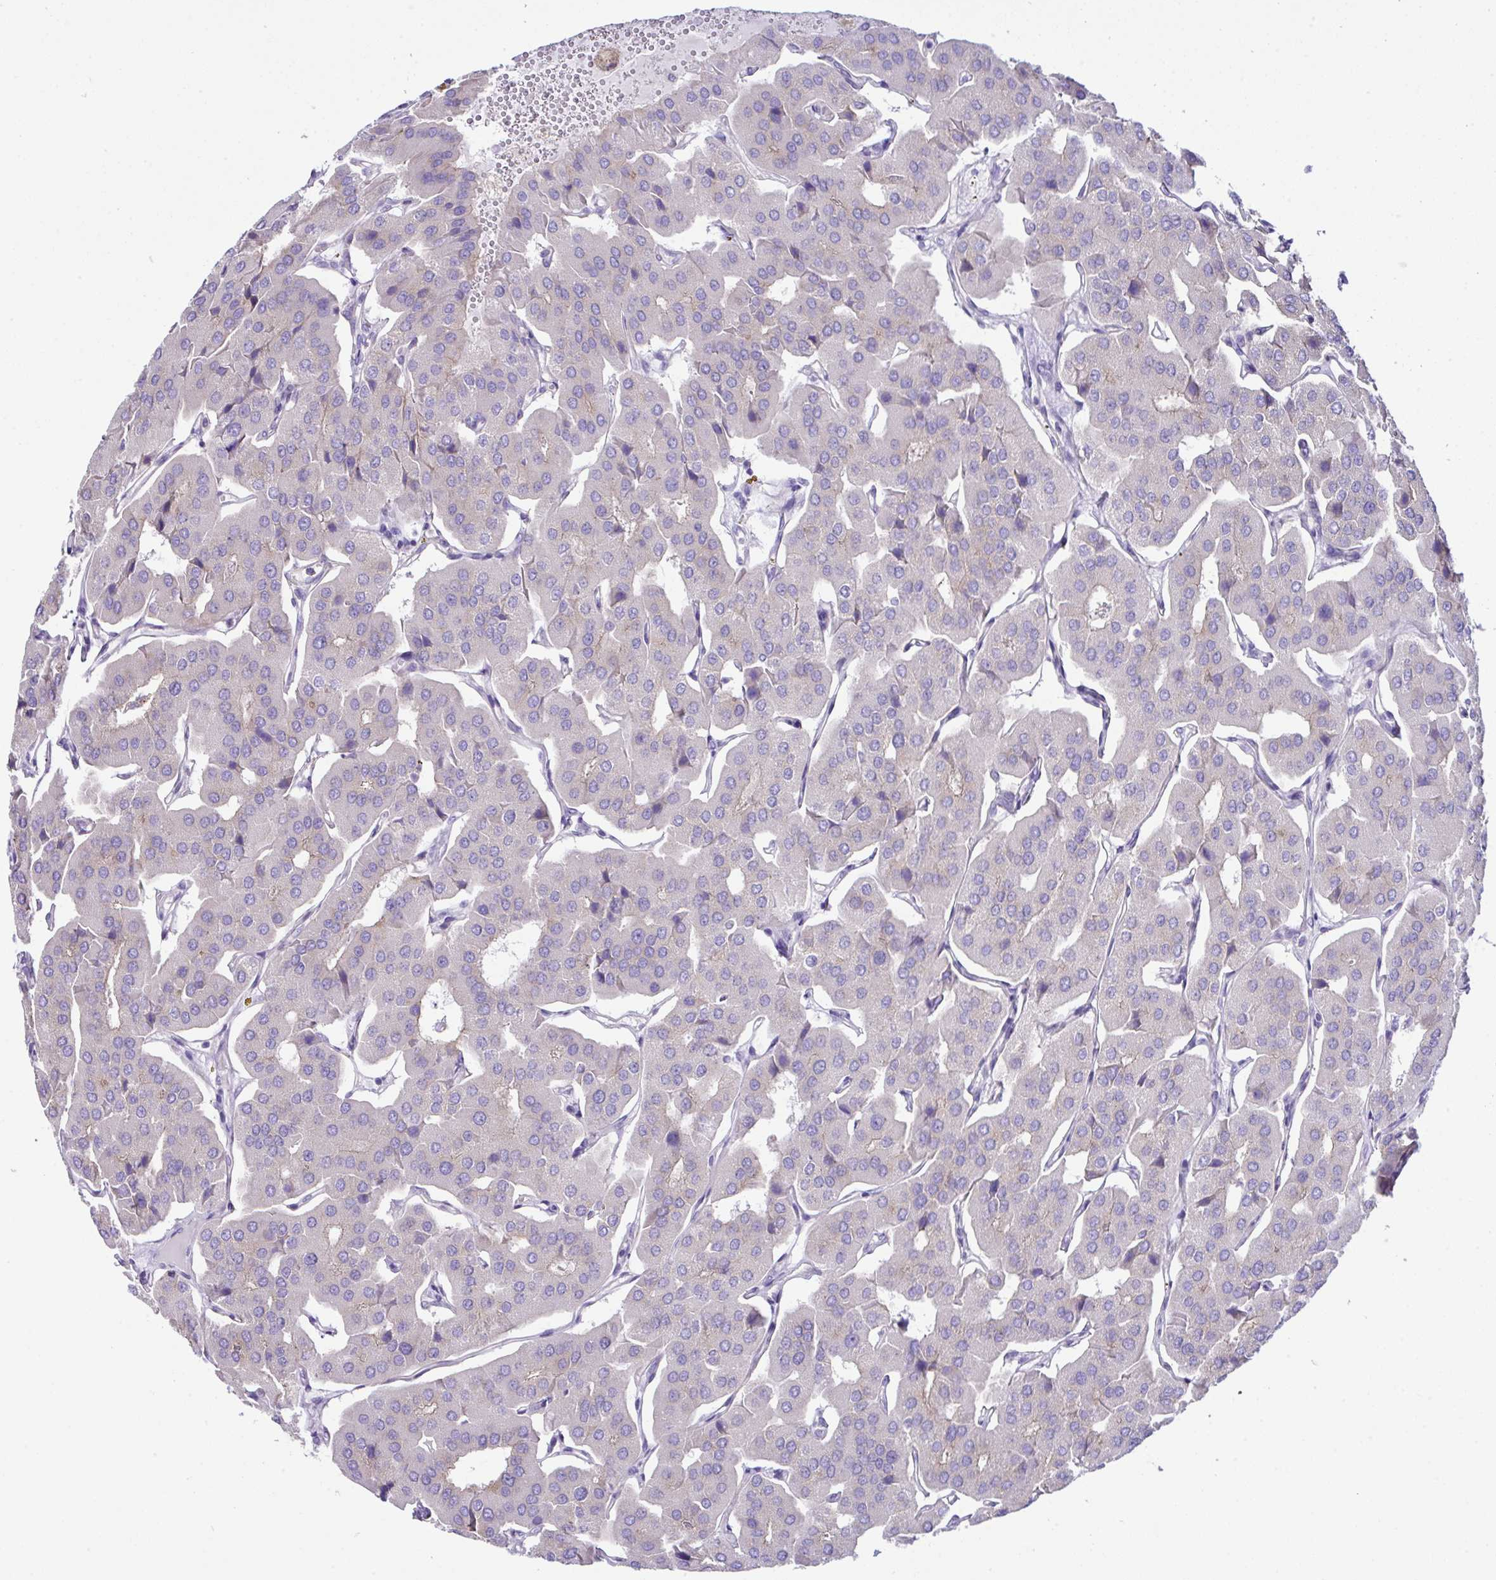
{"staining": {"intensity": "negative", "quantity": "none", "location": "none"}, "tissue": "parathyroid gland", "cell_type": "Glandular cells", "image_type": "normal", "snomed": [{"axis": "morphology", "description": "Normal tissue, NOS"}, {"axis": "morphology", "description": "Adenoma, NOS"}, {"axis": "topography", "description": "Parathyroid gland"}], "caption": "Immunohistochemistry (IHC) of unremarkable human parathyroid gland demonstrates no positivity in glandular cells.", "gene": "OR4P4", "patient": {"sex": "female", "age": 86}}